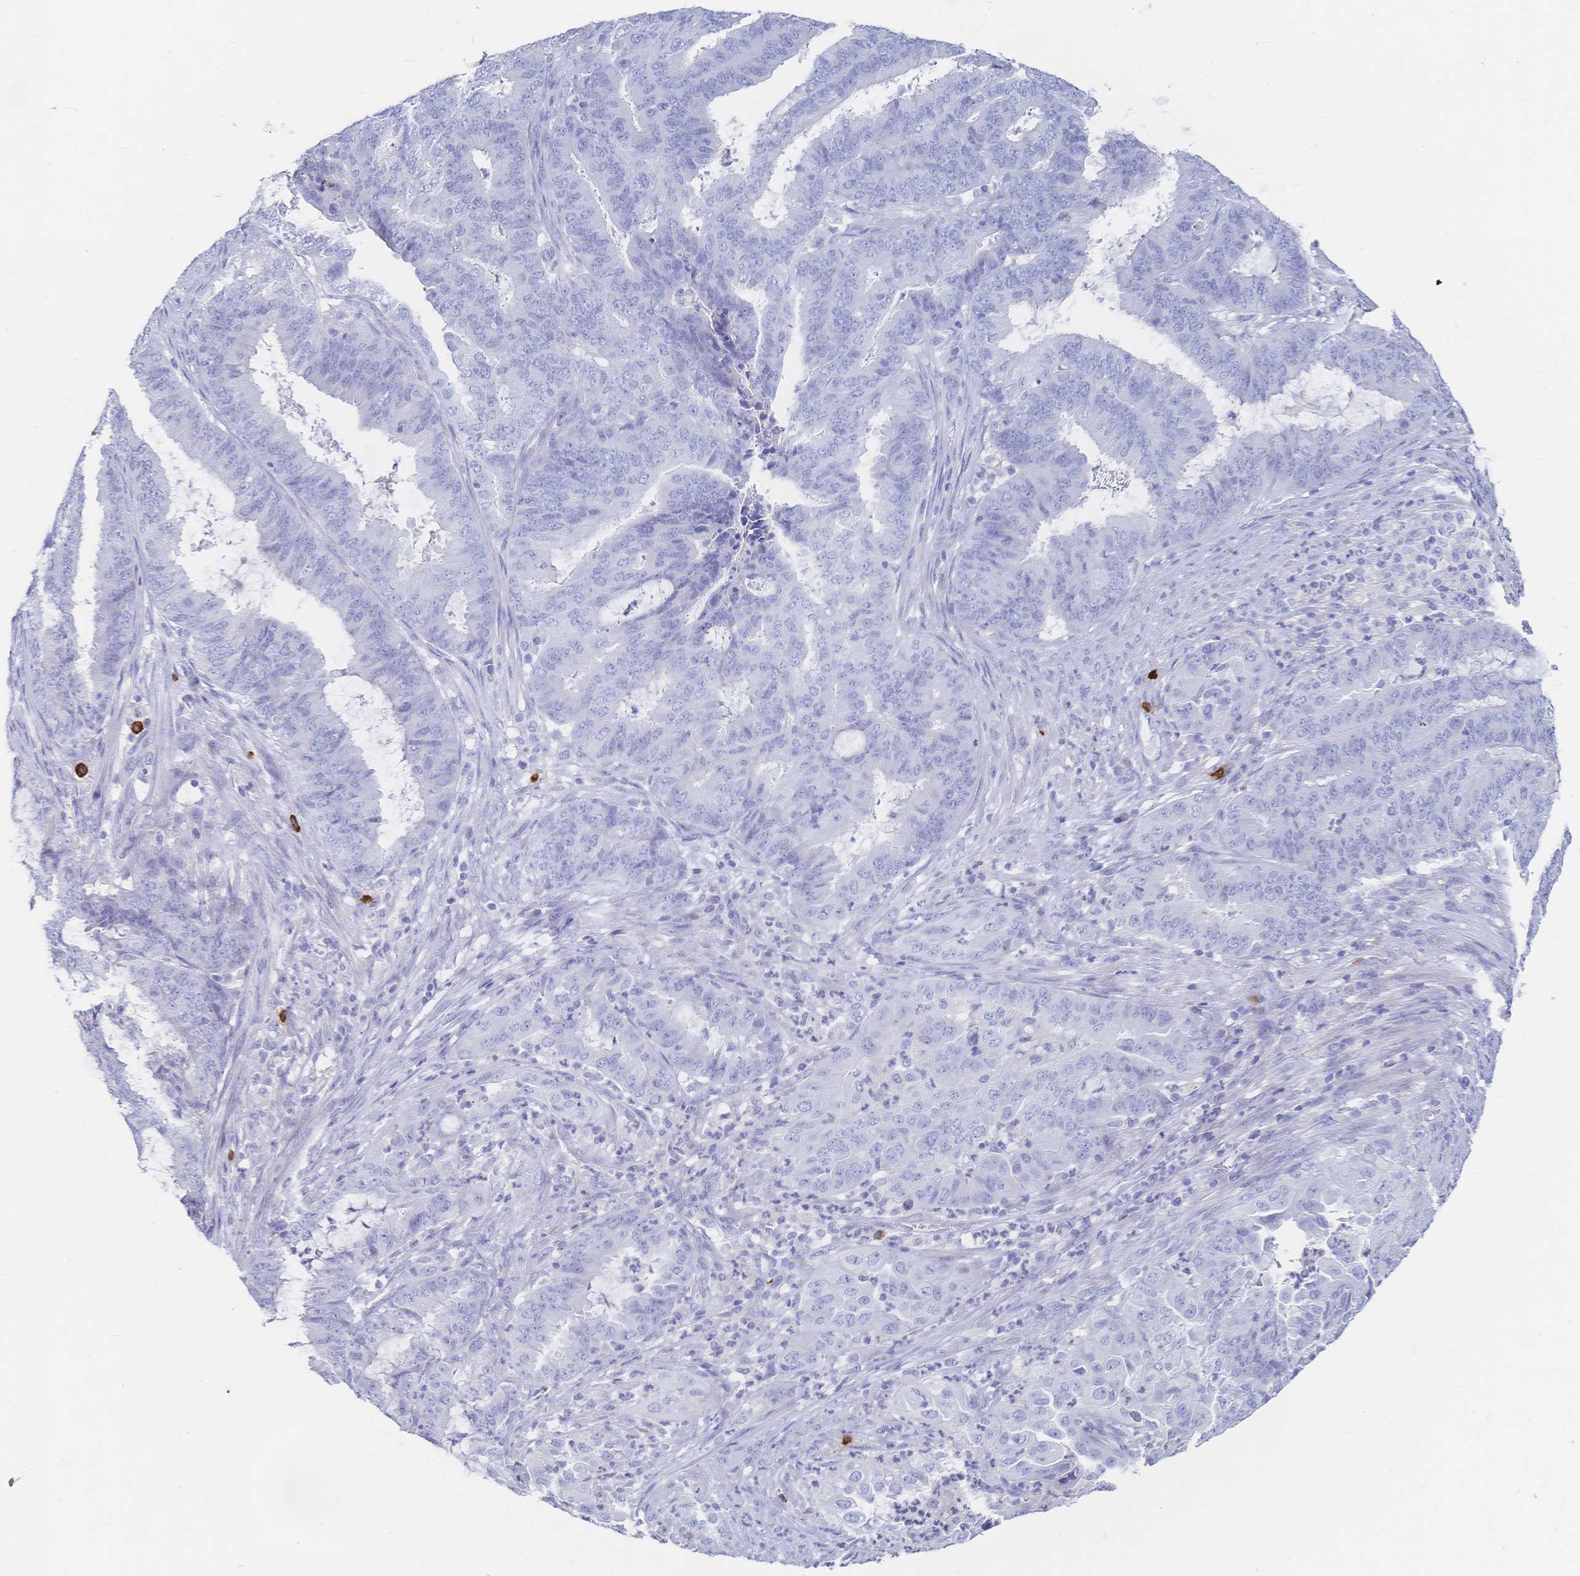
{"staining": {"intensity": "negative", "quantity": "none", "location": "none"}, "tissue": "endometrial cancer", "cell_type": "Tumor cells", "image_type": "cancer", "snomed": [{"axis": "morphology", "description": "Adenocarcinoma, NOS"}, {"axis": "topography", "description": "Endometrium"}], "caption": "This is a photomicrograph of immunohistochemistry staining of endometrial cancer, which shows no positivity in tumor cells.", "gene": "IL2RB", "patient": {"sex": "female", "age": 51}}